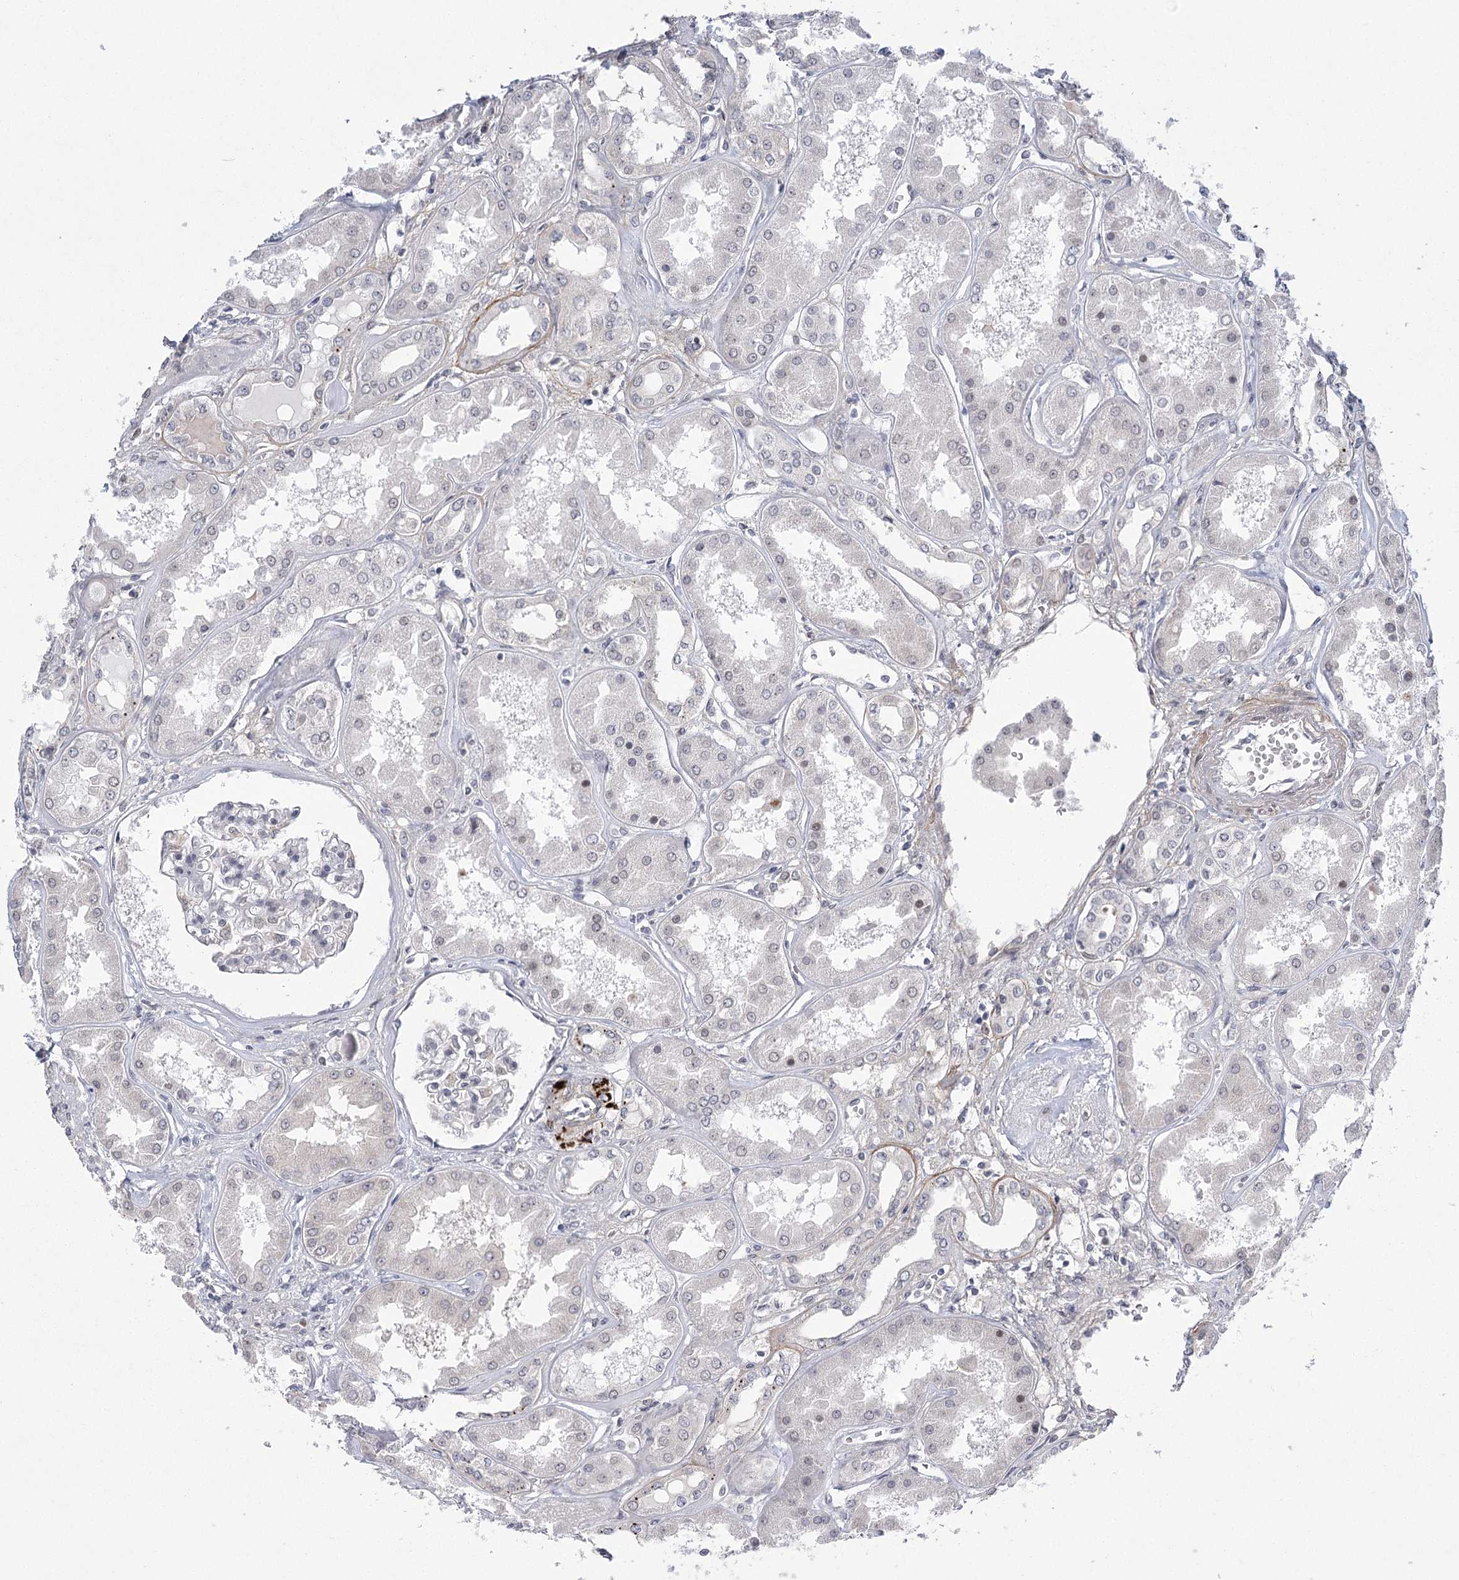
{"staining": {"intensity": "negative", "quantity": "none", "location": "none"}, "tissue": "kidney", "cell_type": "Cells in glomeruli", "image_type": "normal", "snomed": [{"axis": "morphology", "description": "Normal tissue, NOS"}, {"axis": "topography", "description": "Kidney"}], "caption": "IHC photomicrograph of unremarkable kidney stained for a protein (brown), which exhibits no positivity in cells in glomeruli.", "gene": "MED28", "patient": {"sex": "female", "age": 56}}